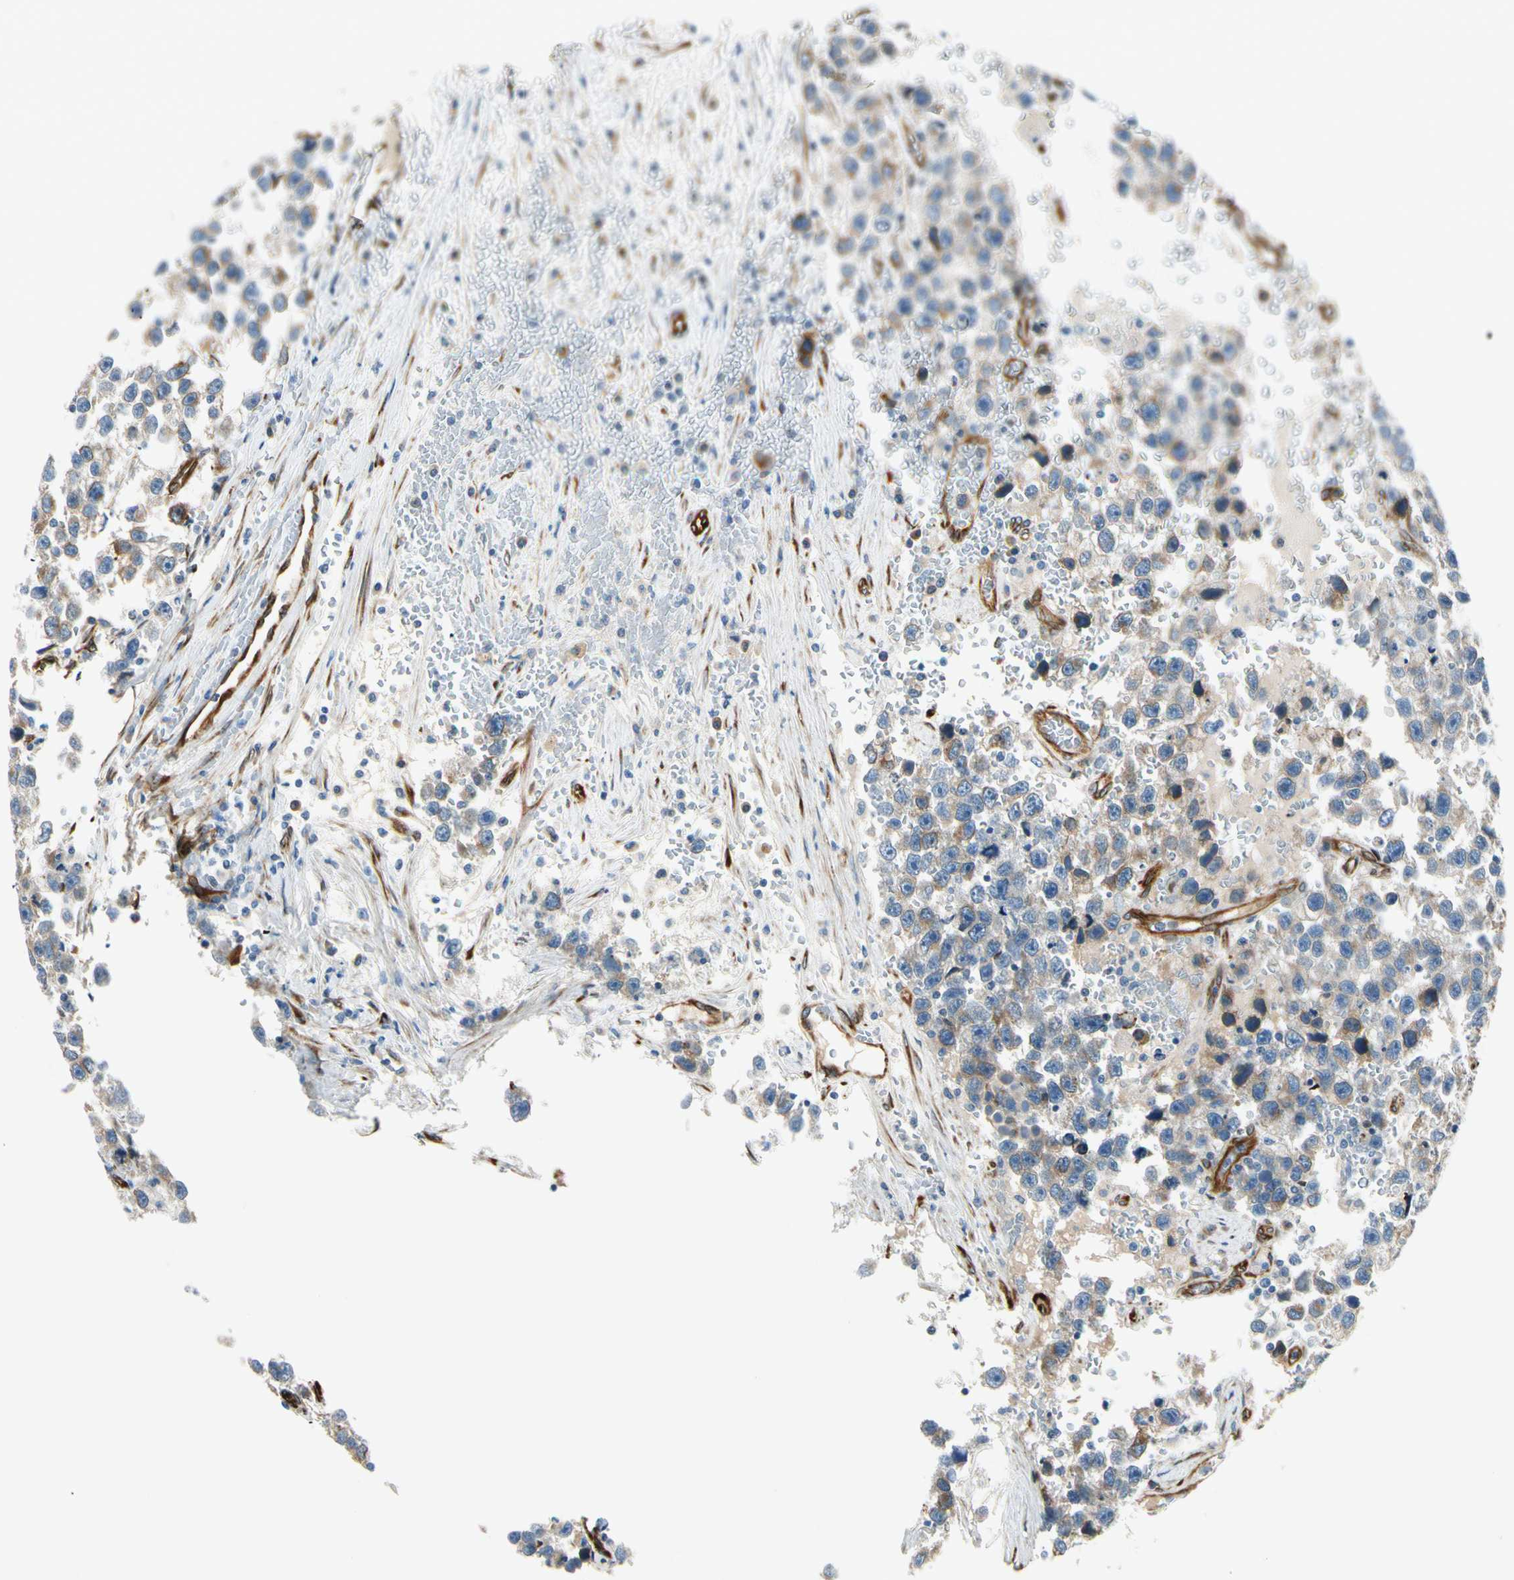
{"staining": {"intensity": "weak", "quantity": ">75%", "location": "cytoplasmic/membranous"}, "tissue": "testis cancer", "cell_type": "Tumor cells", "image_type": "cancer", "snomed": [{"axis": "morphology", "description": "Seminoma, NOS"}, {"axis": "topography", "description": "Testis"}], "caption": "Testis cancer was stained to show a protein in brown. There is low levels of weak cytoplasmic/membranous expression in approximately >75% of tumor cells. (Stains: DAB in brown, nuclei in blue, Microscopy: brightfield microscopy at high magnification).", "gene": "FKBP7", "patient": {"sex": "male", "age": 33}}